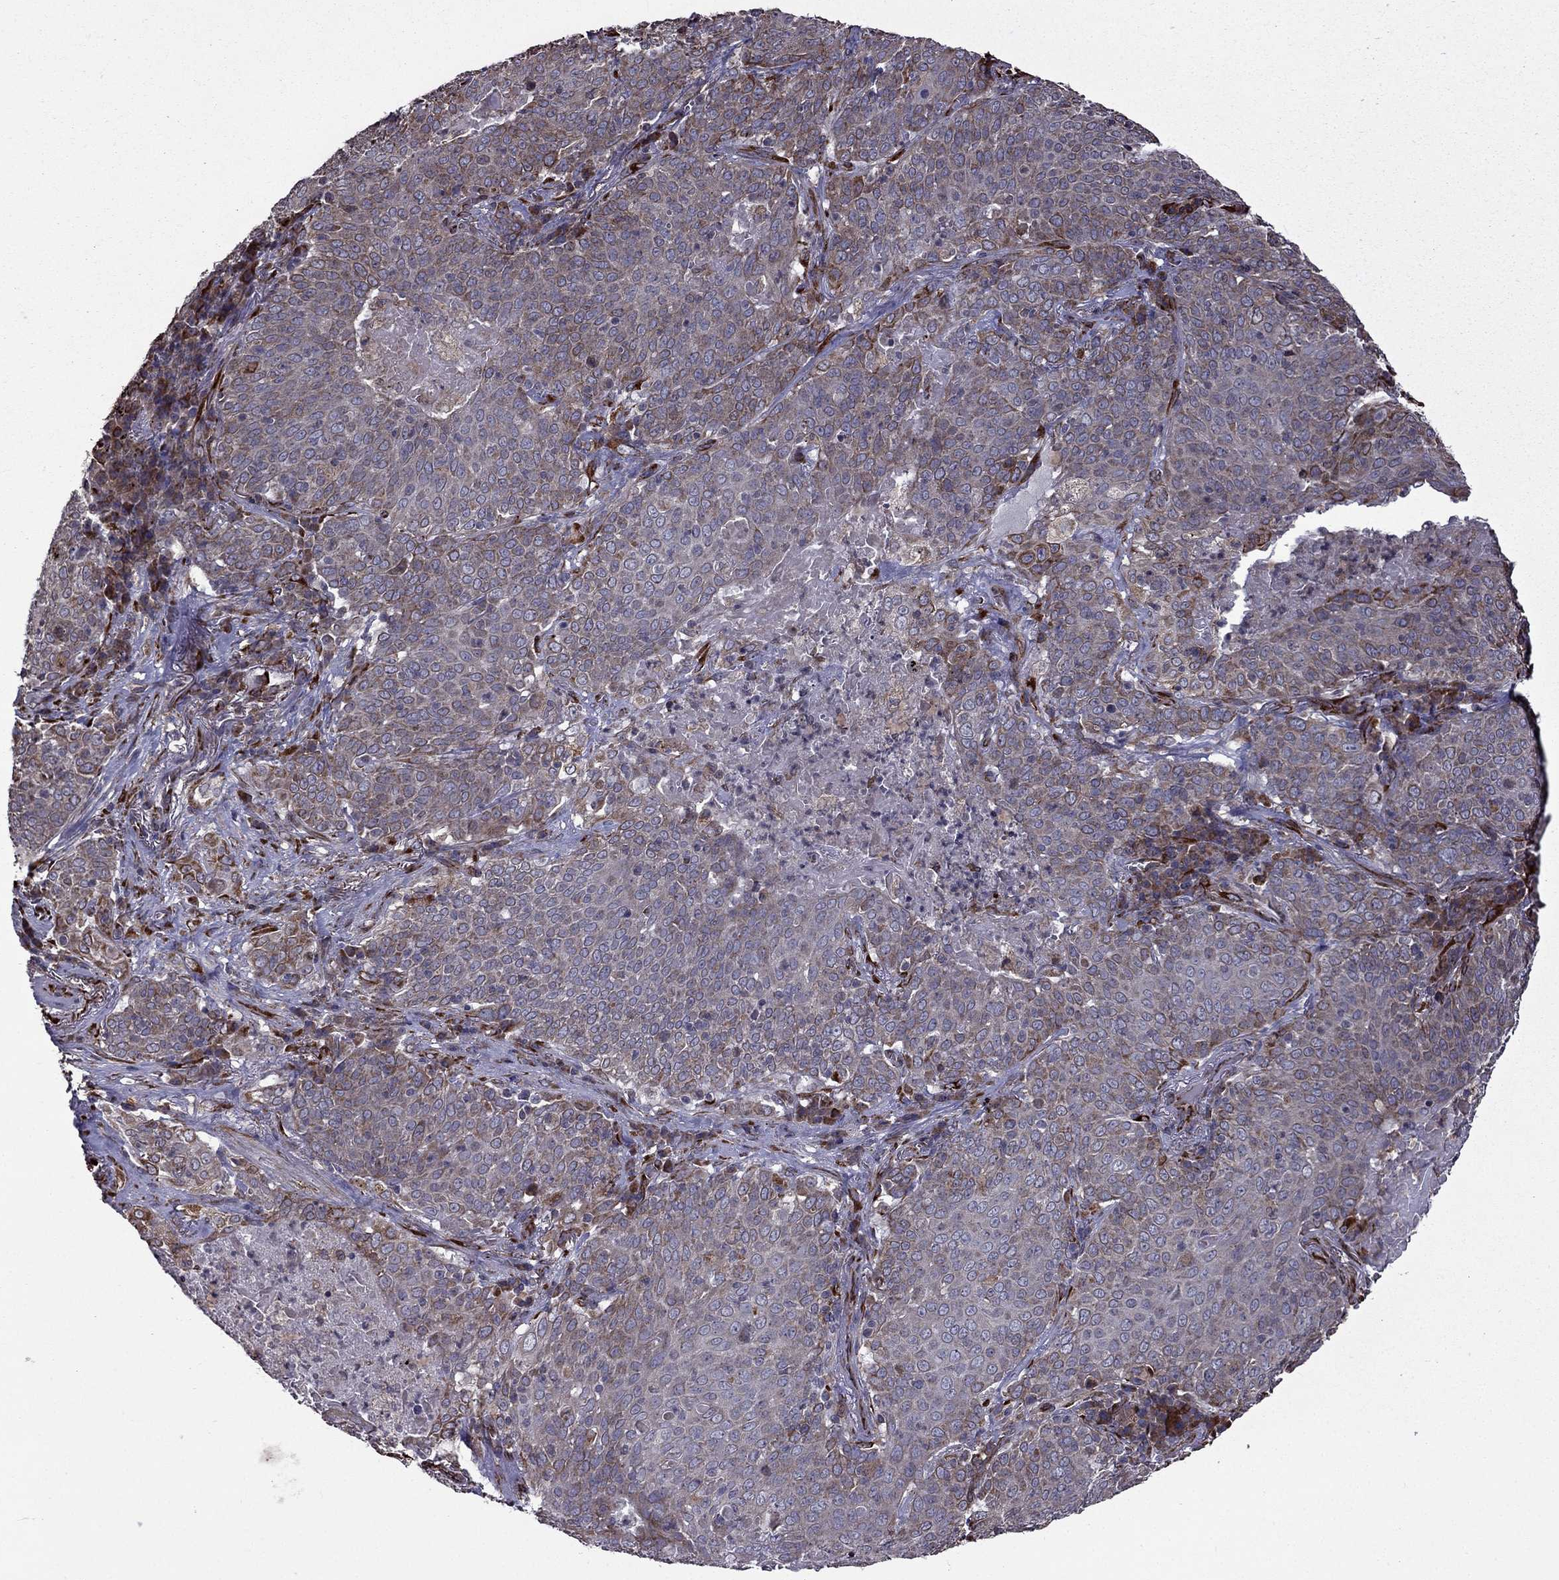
{"staining": {"intensity": "moderate", "quantity": "25%-75%", "location": "cytoplasmic/membranous"}, "tissue": "lung cancer", "cell_type": "Tumor cells", "image_type": "cancer", "snomed": [{"axis": "morphology", "description": "Squamous cell carcinoma, NOS"}, {"axis": "topography", "description": "Lung"}], "caption": "The immunohistochemical stain highlights moderate cytoplasmic/membranous staining in tumor cells of squamous cell carcinoma (lung) tissue.", "gene": "IKBIP", "patient": {"sex": "male", "age": 82}}